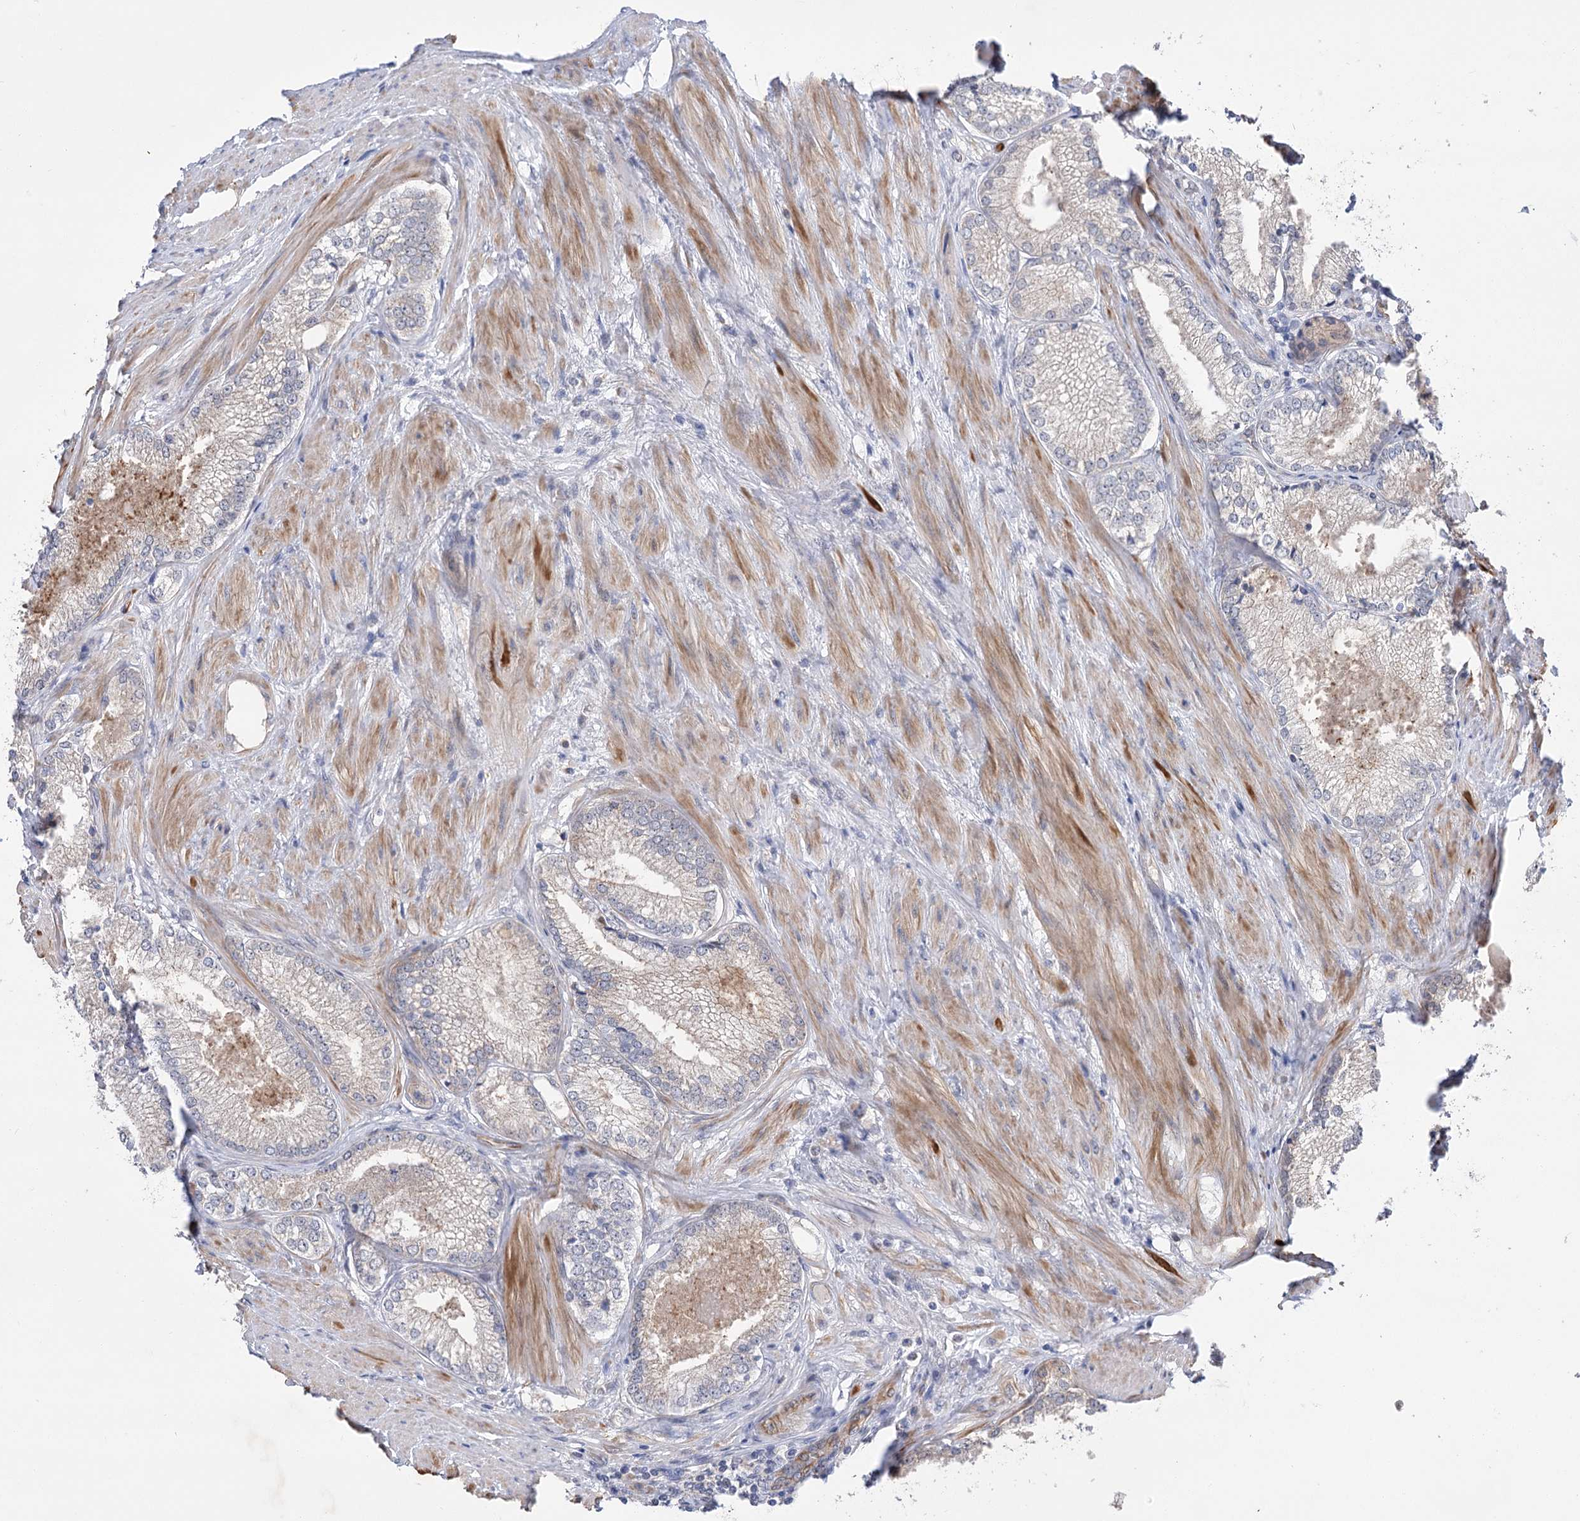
{"staining": {"intensity": "weak", "quantity": "<25%", "location": "cytoplasmic/membranous"}, "tissue": "prostate cancer", "cell_type": "Tumor cells", "image_type": "cancer", "snomed": [{"axis": "morphology", "description": "Adenocarcinoma, High grade"}, {"axis": "topography", "description": "Prostate"}], "caption": "IHC of prostate cancer displays no positivity in tumor cells.", "gene": "ECHDC3", "patient": {"sex": "male", "age": 66}}